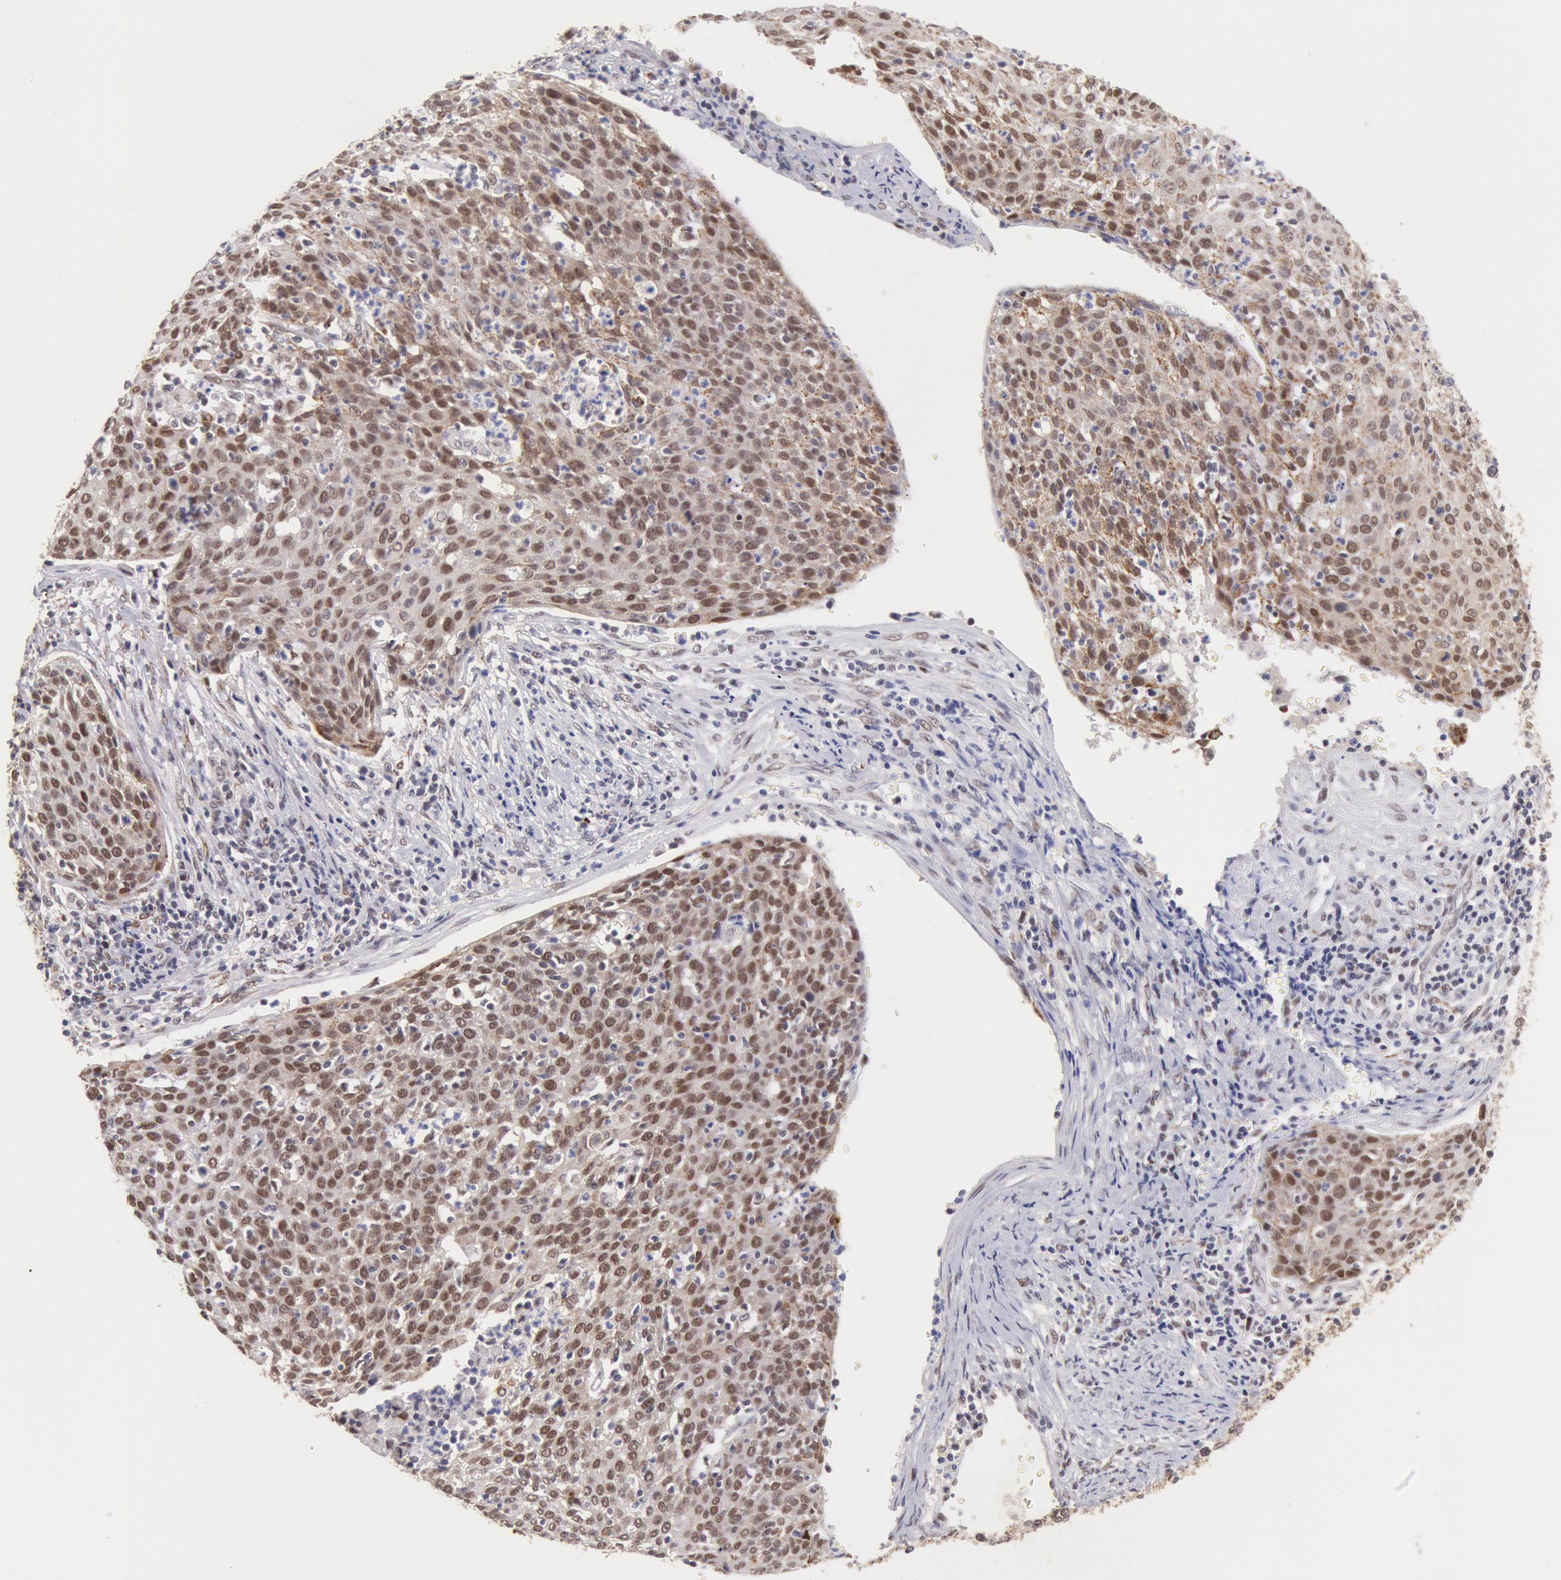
{"staining": {"intensity": "moderate", "quantity": ">75%", "location": "cytoplasmic/membranous,nuclear"}, "tissue": "cervical cancer", "cell_type": "Tumor cells", "image_type": "cancer", "snomed": [{"axis": "morphology", "description": "Squamous cell carcinoma, NOS"}, {"axis": "topography", "description": "Cervix"}], "caption": "Immunohistochemical staining of cervical cancer reveals medium levels of moderate cytoplasmic/membranous and nuclear protein expression in approximately >75% of tumor cells.", "gene": "CDKN2B", "patient": {"sex": "female", "age": 38}}